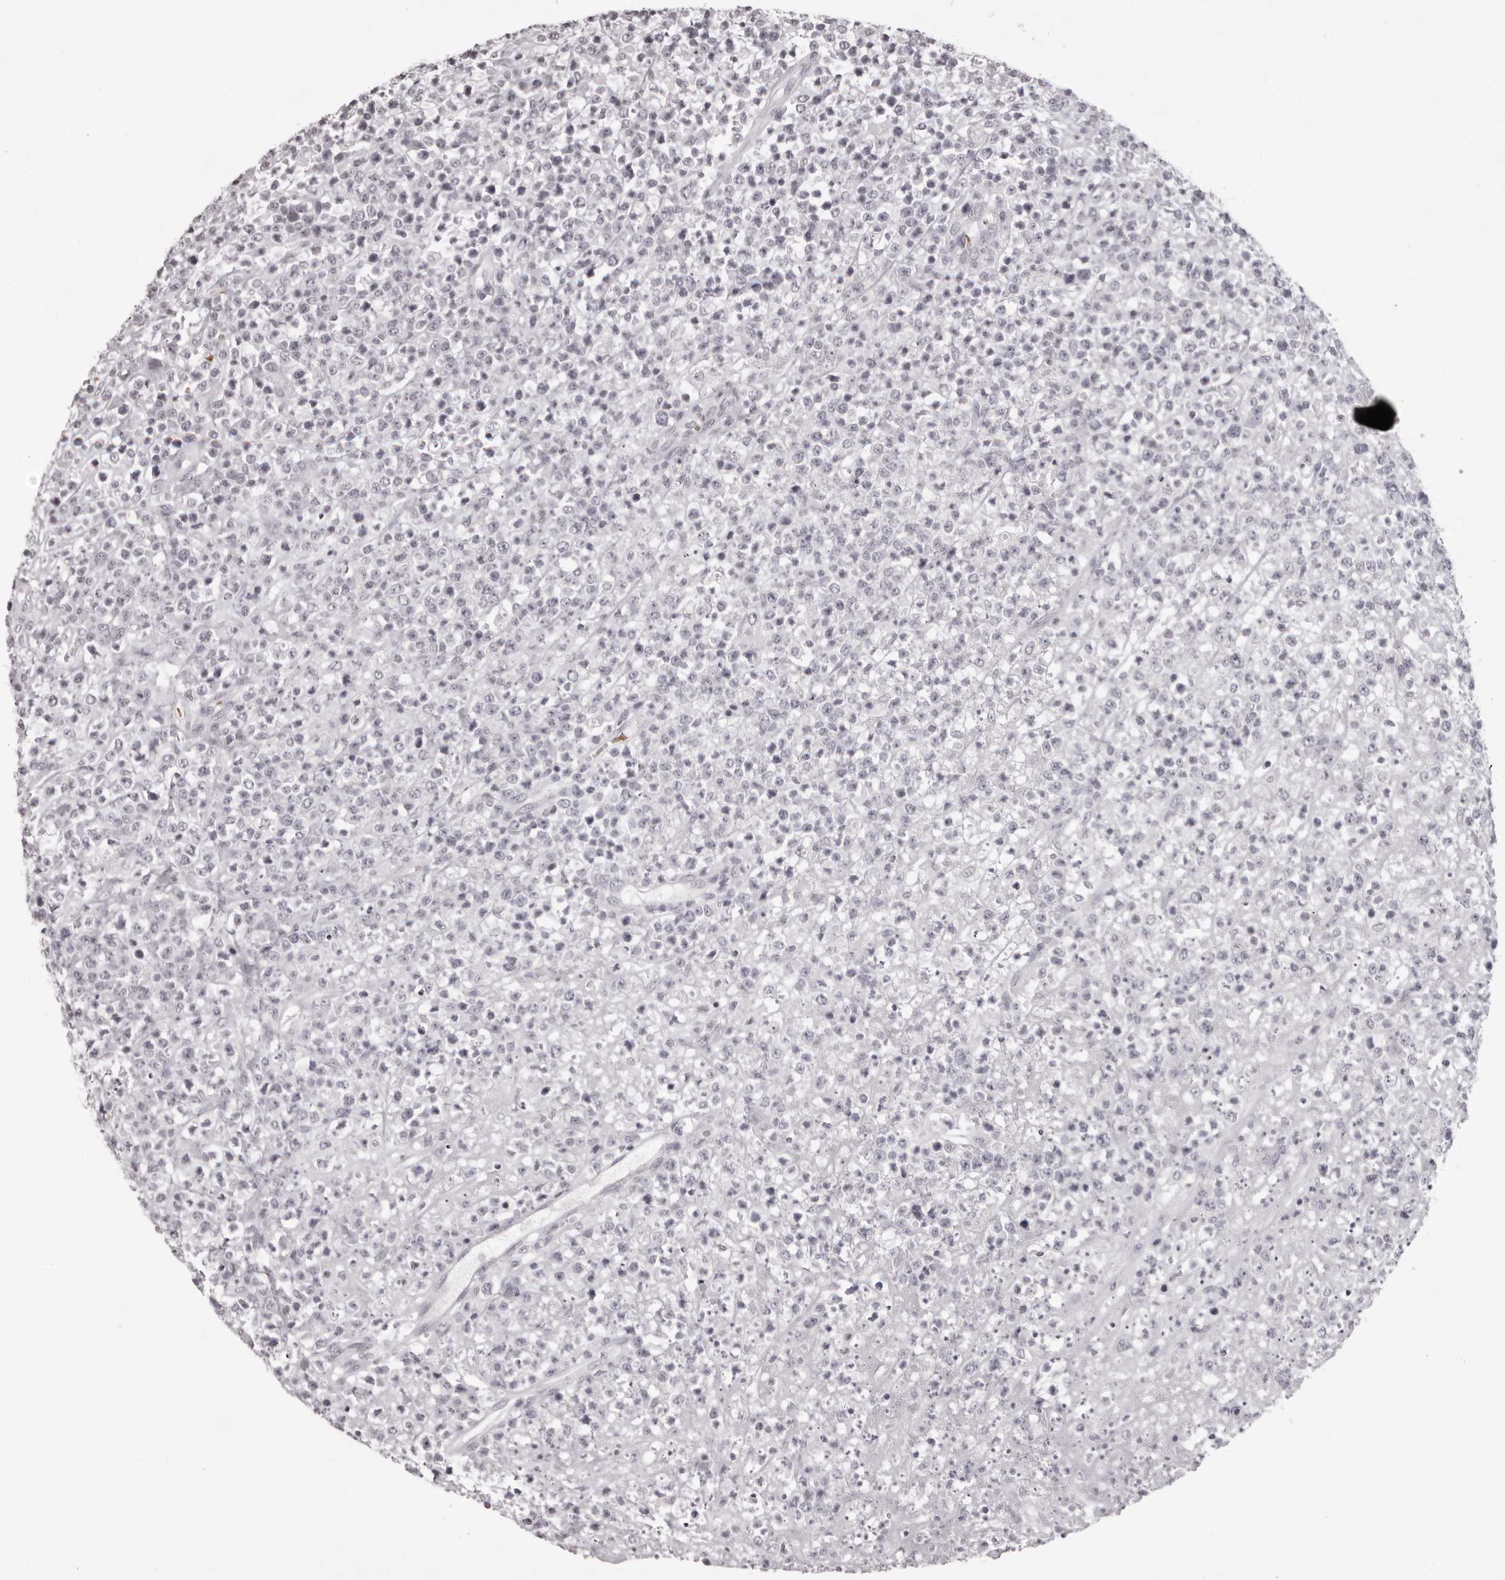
{"staining": {"intensity": "negative", "quantity": "none", "location": "none"}, "tissue": "lymphoma", "cell_type": "Tumor cells", "image_type": "cancer", "snomed": [{"axis": "morphology", "description": "Malignant lymphoma, non-Hodgkin's type, High grade"}, {"axis": "topography", "description": "Colon"}], "caption": "Tumor cells are negative for protein expression in human lymphoma.", "gene": "C8orf74", "patient": {"sex": "female", "age": 53}}